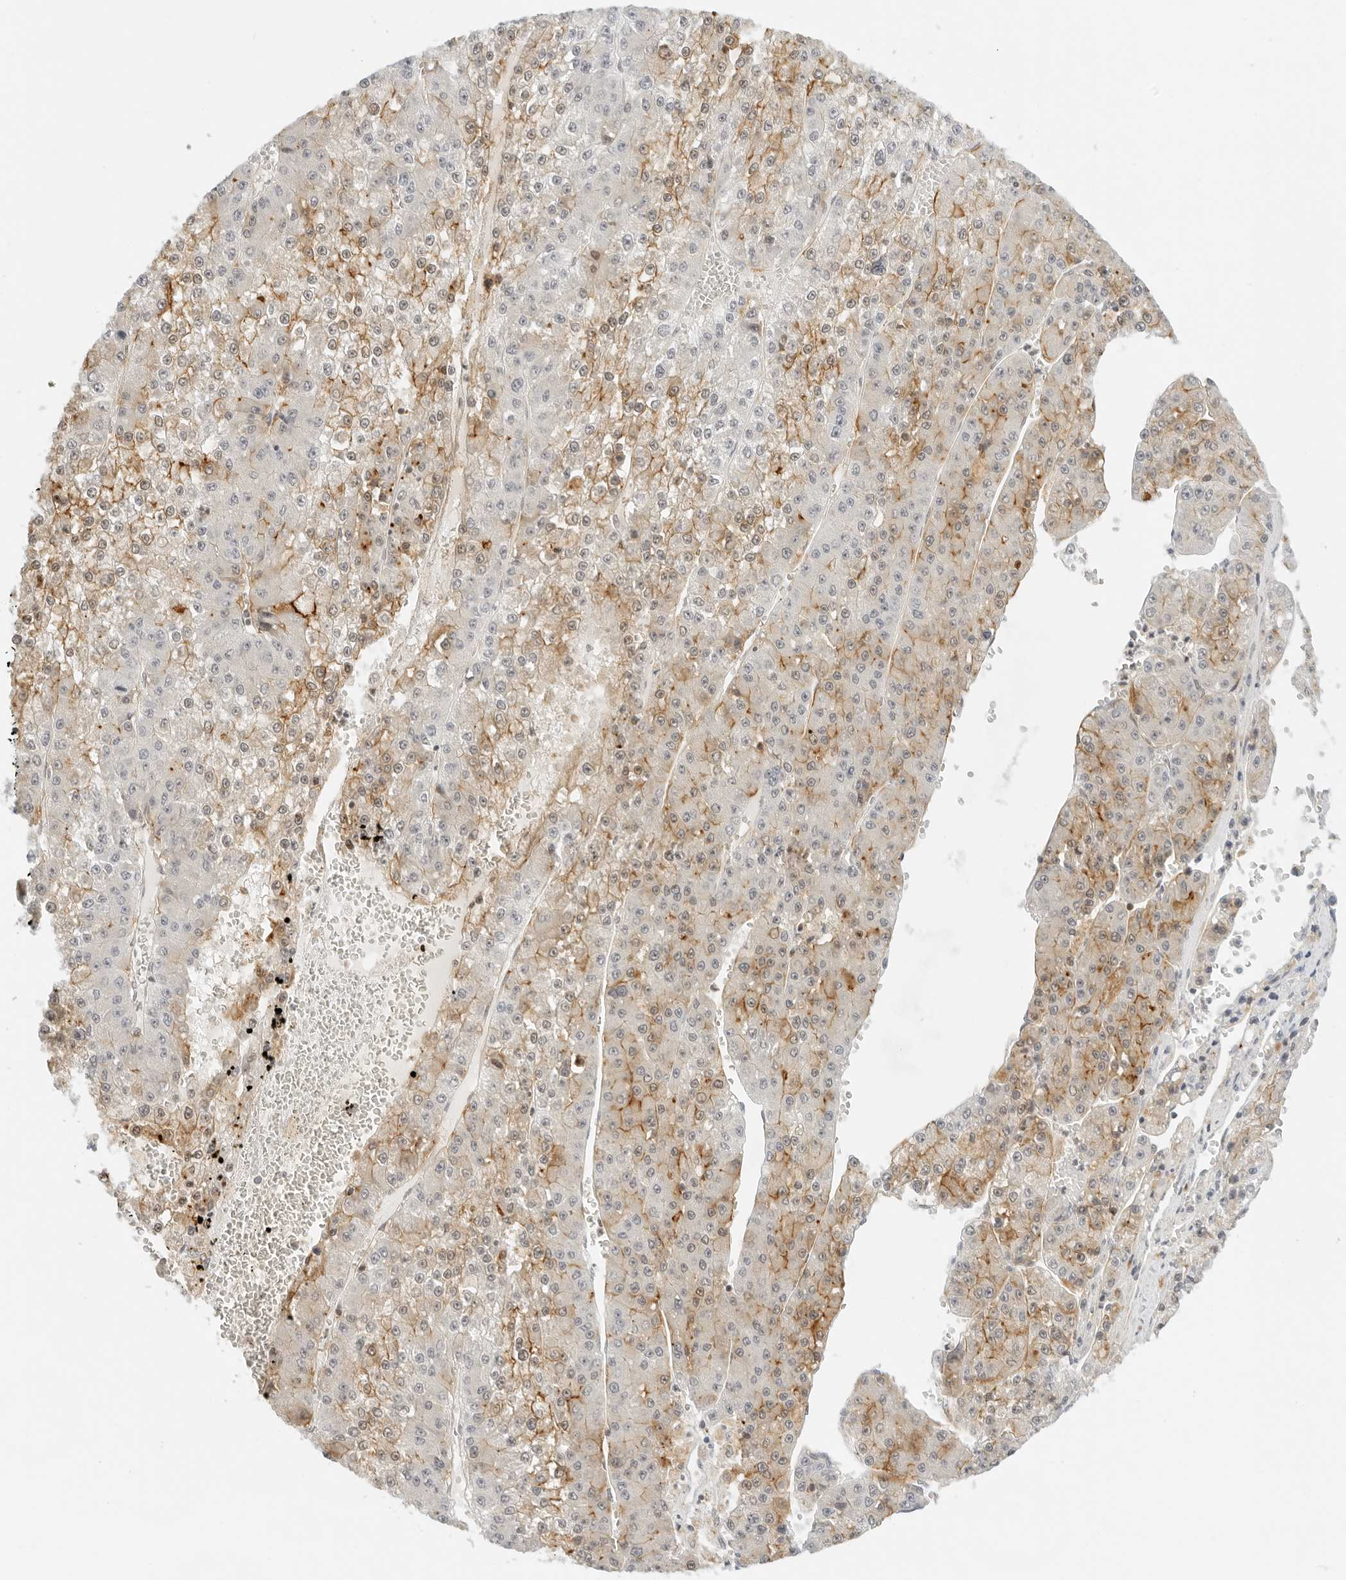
{"staining": {"intensity": "moderate", "quantity": "25%-75%", "location": "cytoplasmic/membranous"}, "tissue": "liver cancer", "cell_type": "Tumor cells", "image_type": "cancer", "snomed": [{"axis": "morphology", "description": "Carcinoma, Hepatocellular, NOS"}, {"axis": "topography", "description": "Liver"}], "caption": "Liver cancer was stained to show a protein in brown. There is medium levels of moderate cytoplasmic/membranous staining in approximately 25%-75% of tumor cells.", "gene": "OSCP1", "patient": {"sex": "female", "age": 73}}